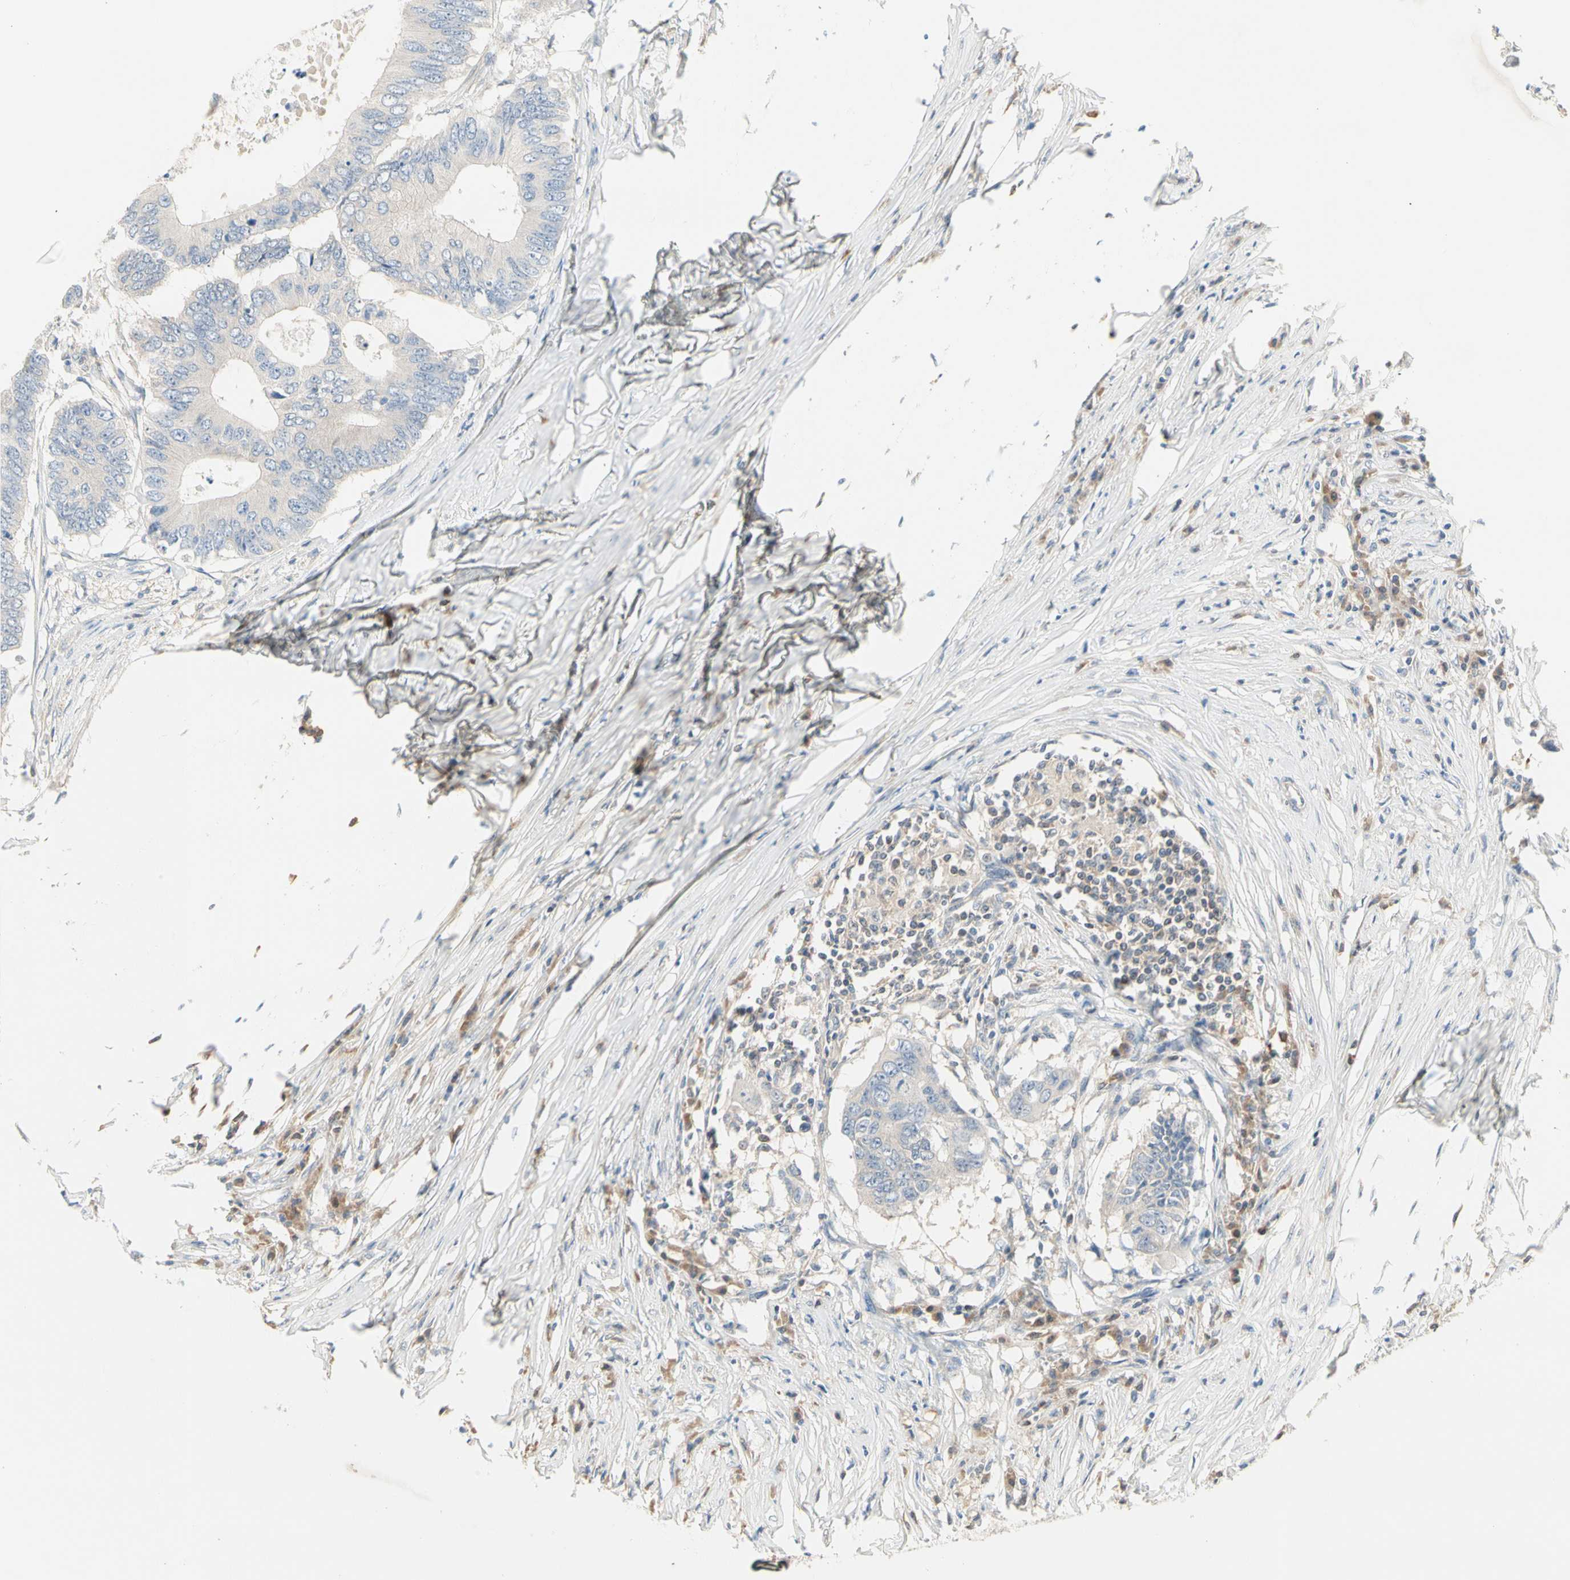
{"staining": {"intensity": "weak", "quantity": ">75%", "location": "cytoplasmic/membranous"}, "tissue": "colorectal cancer", "cell_type": "Tumor cells", "image_type": "cancer", "snomed": [{"axis": "morphology", "description": "Adenocarcinoma, NOS"}, {"axis": "topography", "description": "Colon"}], "caption": "Immunohistochemistry (IHC) (DAB (3,3'-diaminobenzidine)) staining of human adenocarcinoma (colorectal) reveals weak cytoplasmic/membranous protein staining in about >75% of tumor cells.", "gene": "MPI", "patient": {"sex": "male", "age": 71}}